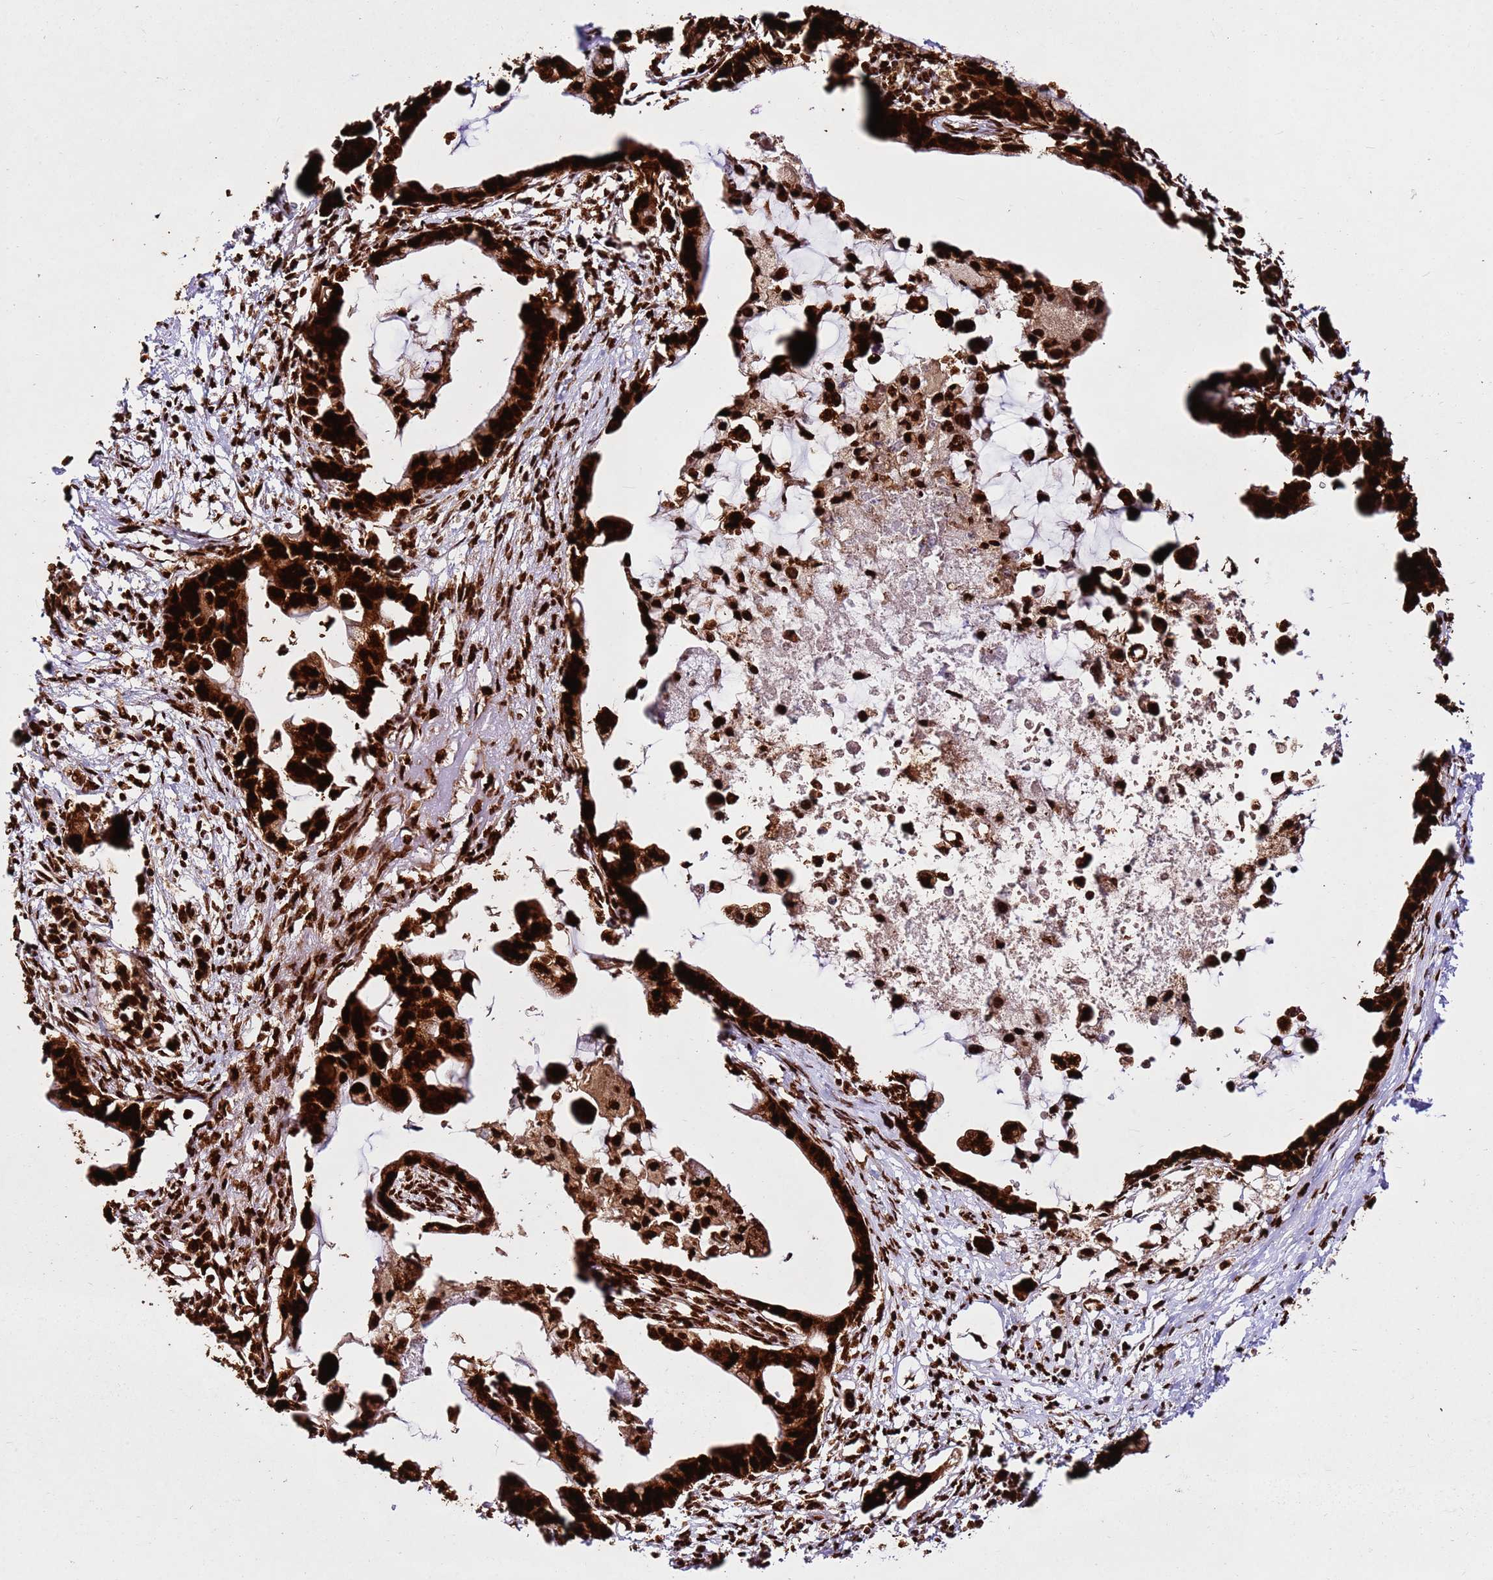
{"staining": {"intensity": "strong", "quantity": ">75%", "location": "nuclear"}, "tissue": "pancreatic cancer", "cell_type": "Tumor cells", "image_type": "cancer", "snomed": [{"axis": "morphology", "description": "Adenocarcinoma, NOS"}, {"axis": "topography", "description": "Pancreas"}], "caption": "Pancreatic cancer (adenocarcinoma) tissue shows strong nuclear staining in about >75% of tumor cells", "gene": "HNRNPAB", "patient": {"sex": "female", "age": 83}}